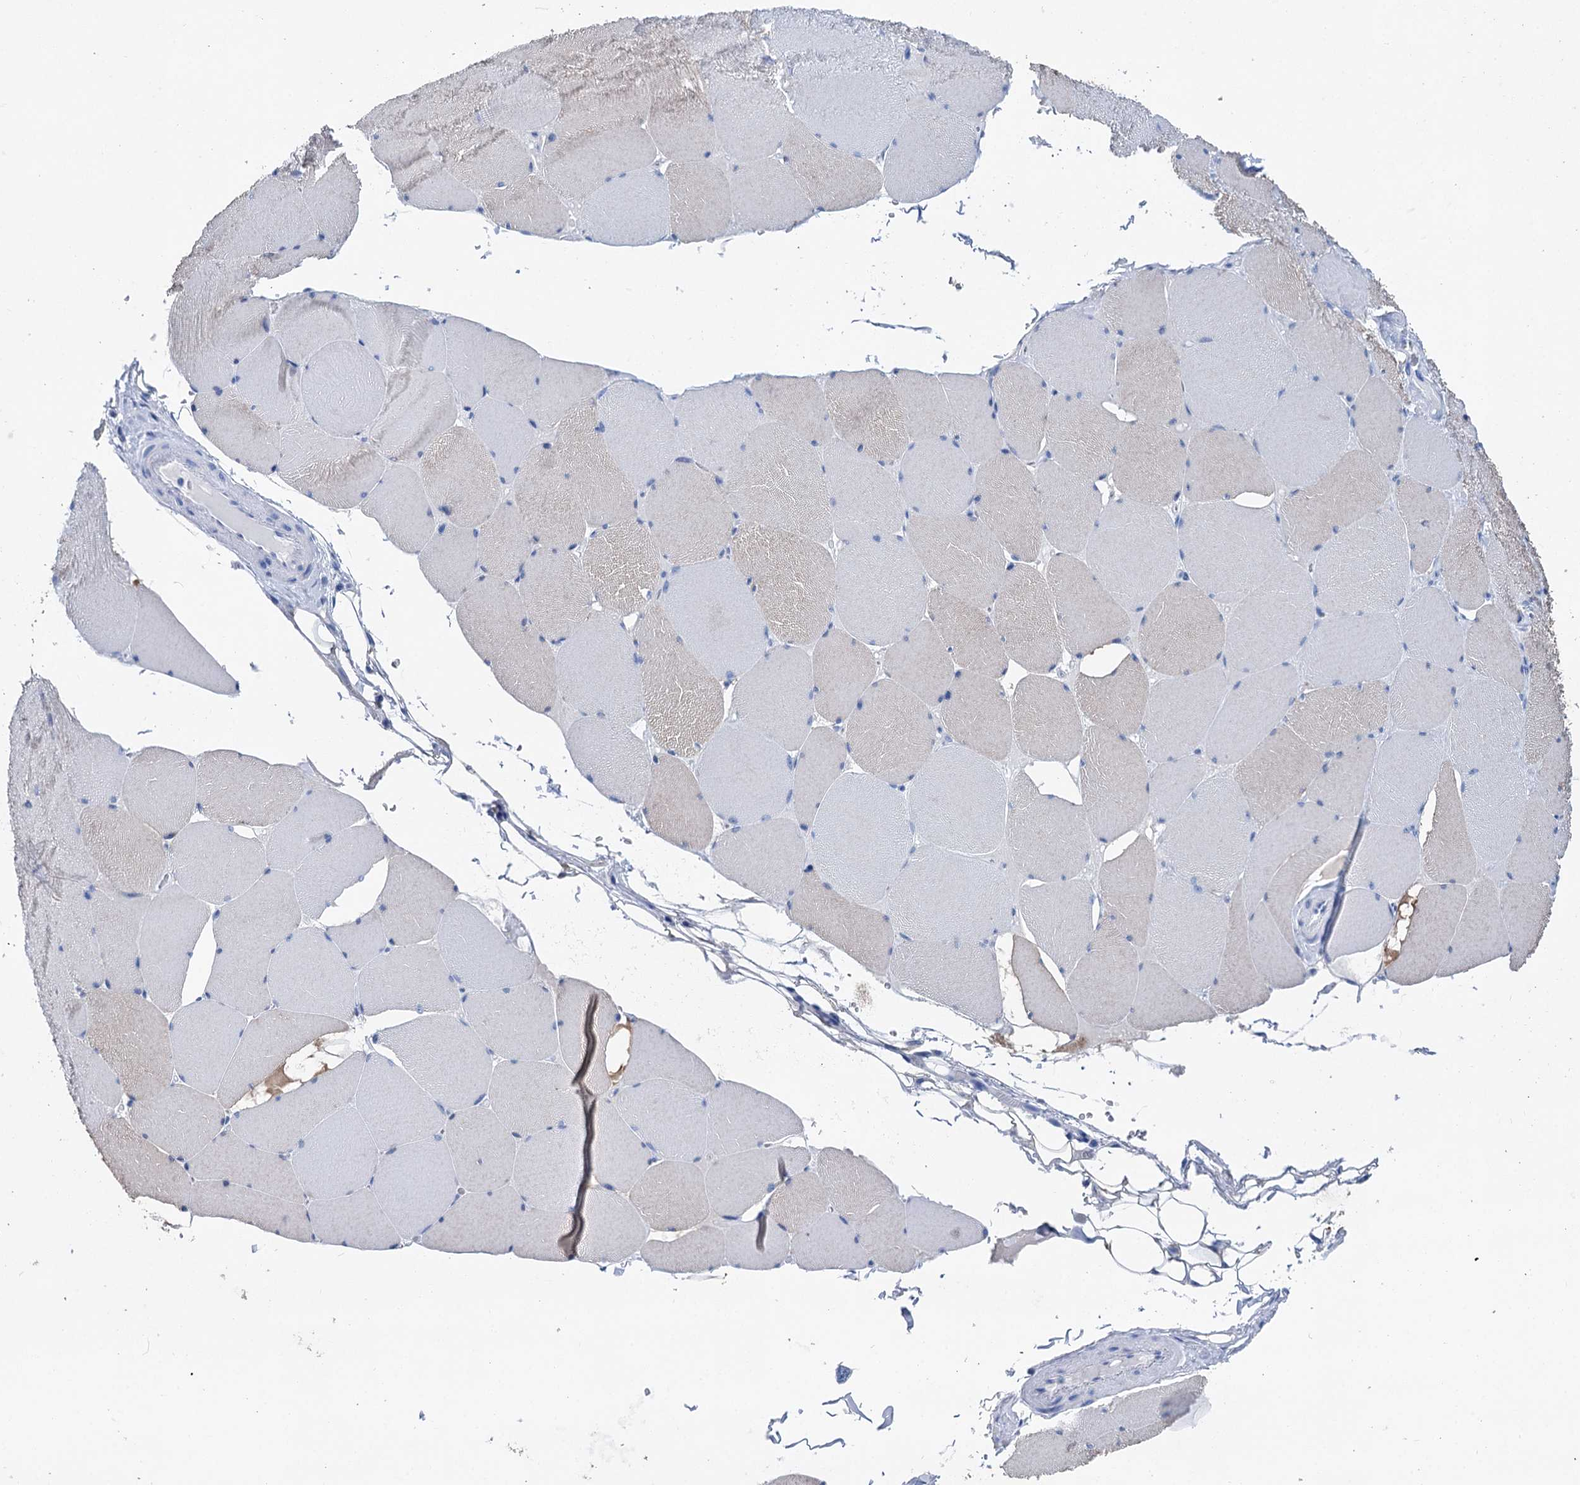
{"staining": {"intensity": "negative", "quantity": "none", "location": "none"}, "tissue": "skeletal muscle", "cell_type": "Myocytes", "image_type": "normal", "snomed": [{"axis": "morphology", "description": "Normal tissue, NOS"}, {"axis": "topography", "description": "Skeletal muscle"}, {"axis": "topography", "description": "Head-Neck"}], "caption": "Skeletal muscle was stained to show a protein in brown. There is no significant staining in myocytes. Nuclei are stained in blue.", "gene": "BRINP1", "patient": {"sex": "male", "age": 66}}